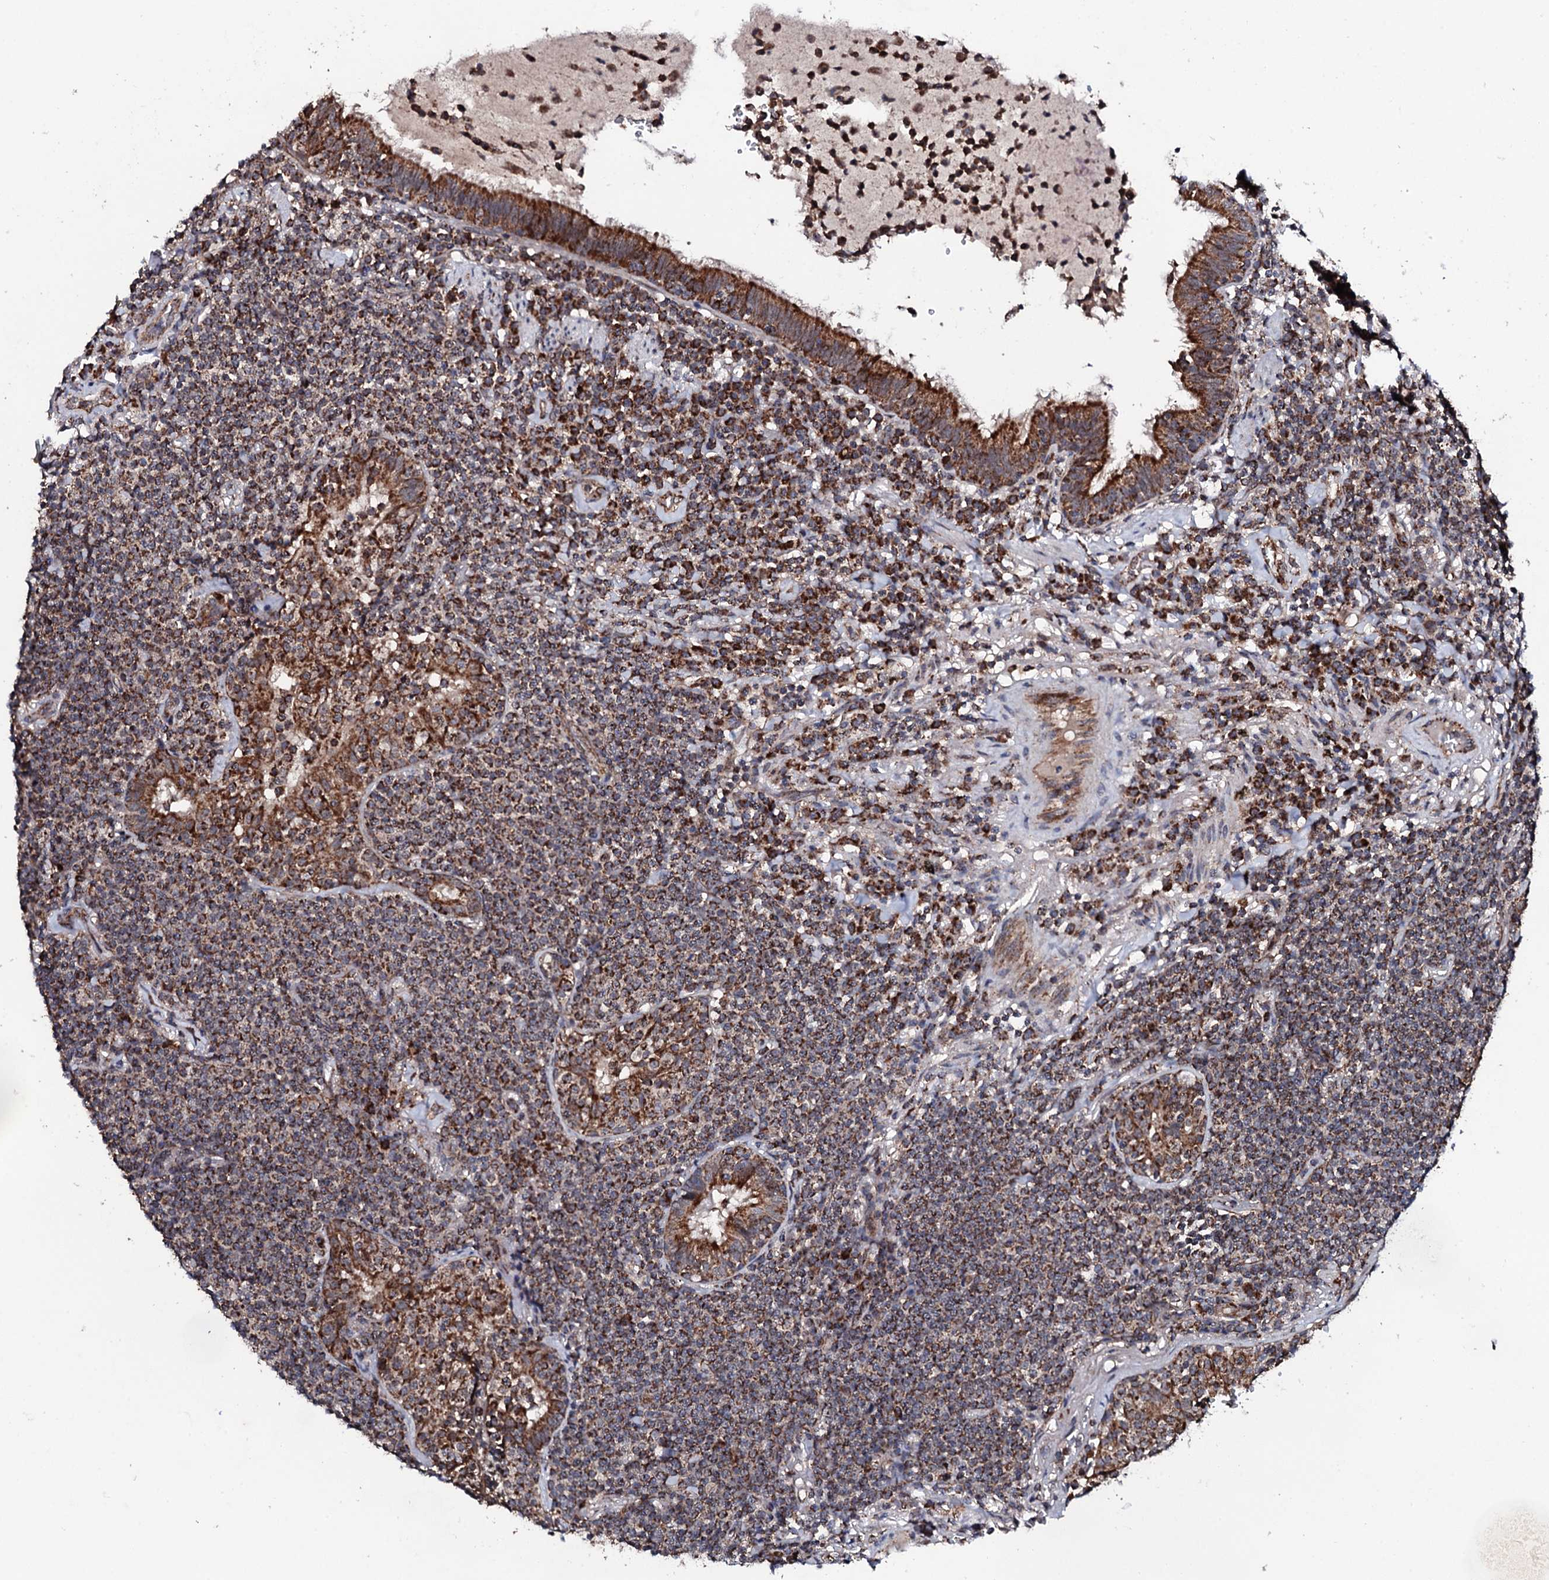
{"staining": {"intensity": "strong", "quantity": ">75%", "location": "cytoplasmic/membranous"}, "tissue": "lymphoma", "cell_type": "Tumor cells", "image_type": "cancer", "snomed": [{"axis": "morphology", "description": "Malignant lymphoma, non-Hodgkin's type, Low grade"}, {"axis": "topography", "description": "Lung"}], "caption": "Immunohistochemical staining of human lymphoma reveals strong cytoplasmic/membranous protein positivity in about >75% of tumor cells.", "gene": "MTIF3", "patient": {"sex": "female", "age": 71}}